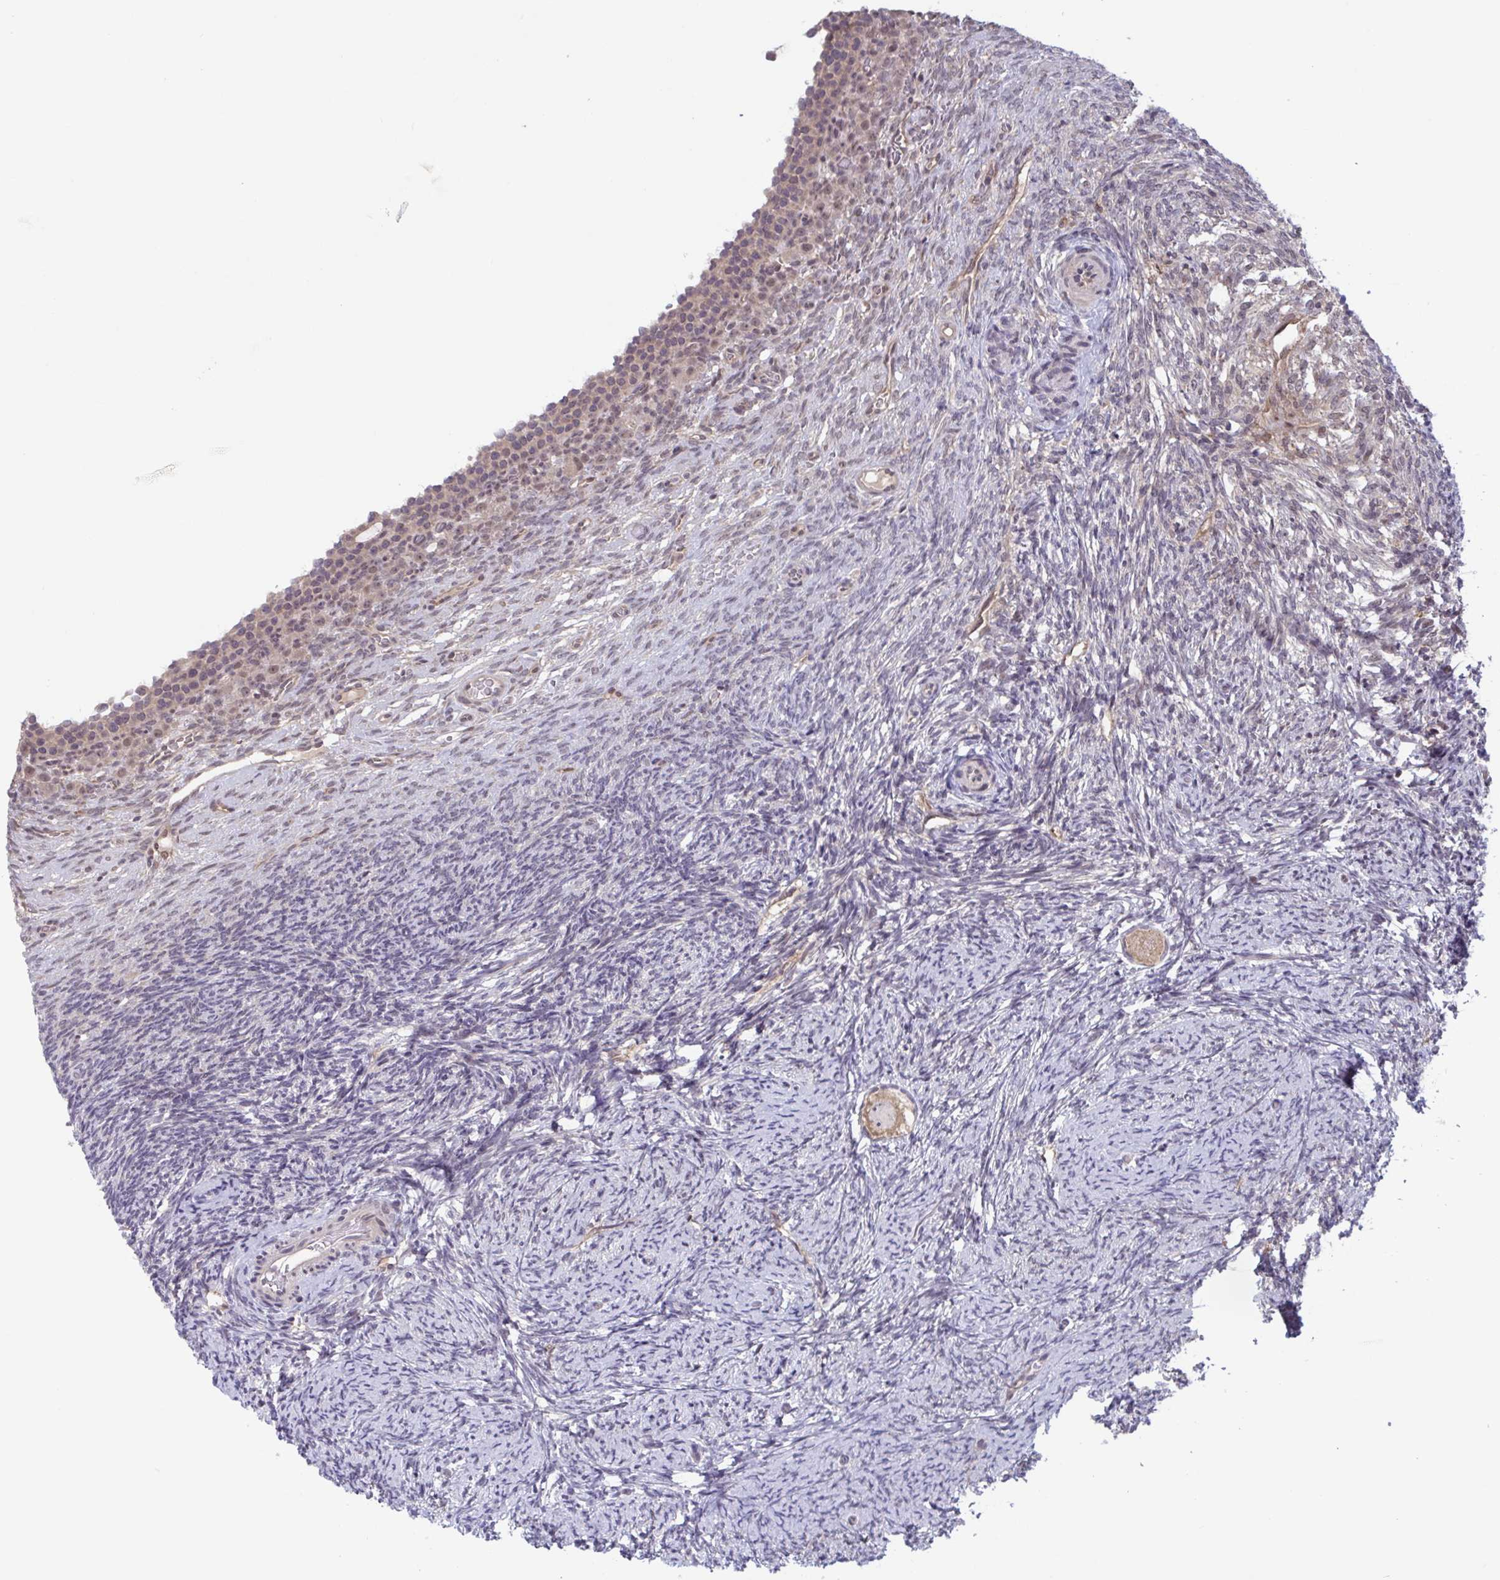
{"staining": {"intensity": "negative", "quantity": "none", "location": "none"}, "tissue": "ovary", "cell_type": "Follicle cells", "image_type": "normal", "snomed": [{"axis": "morphology", "description": "Normal tissue, NOS"}, {"axis": "topography", "description": "Ovary"}], "caption": "Histopathology image shows no significant protein expression in follicle cells of unremarkable ovary.", "gene": "RIOK1", "patient": {"sex": "female", "age": 34}}